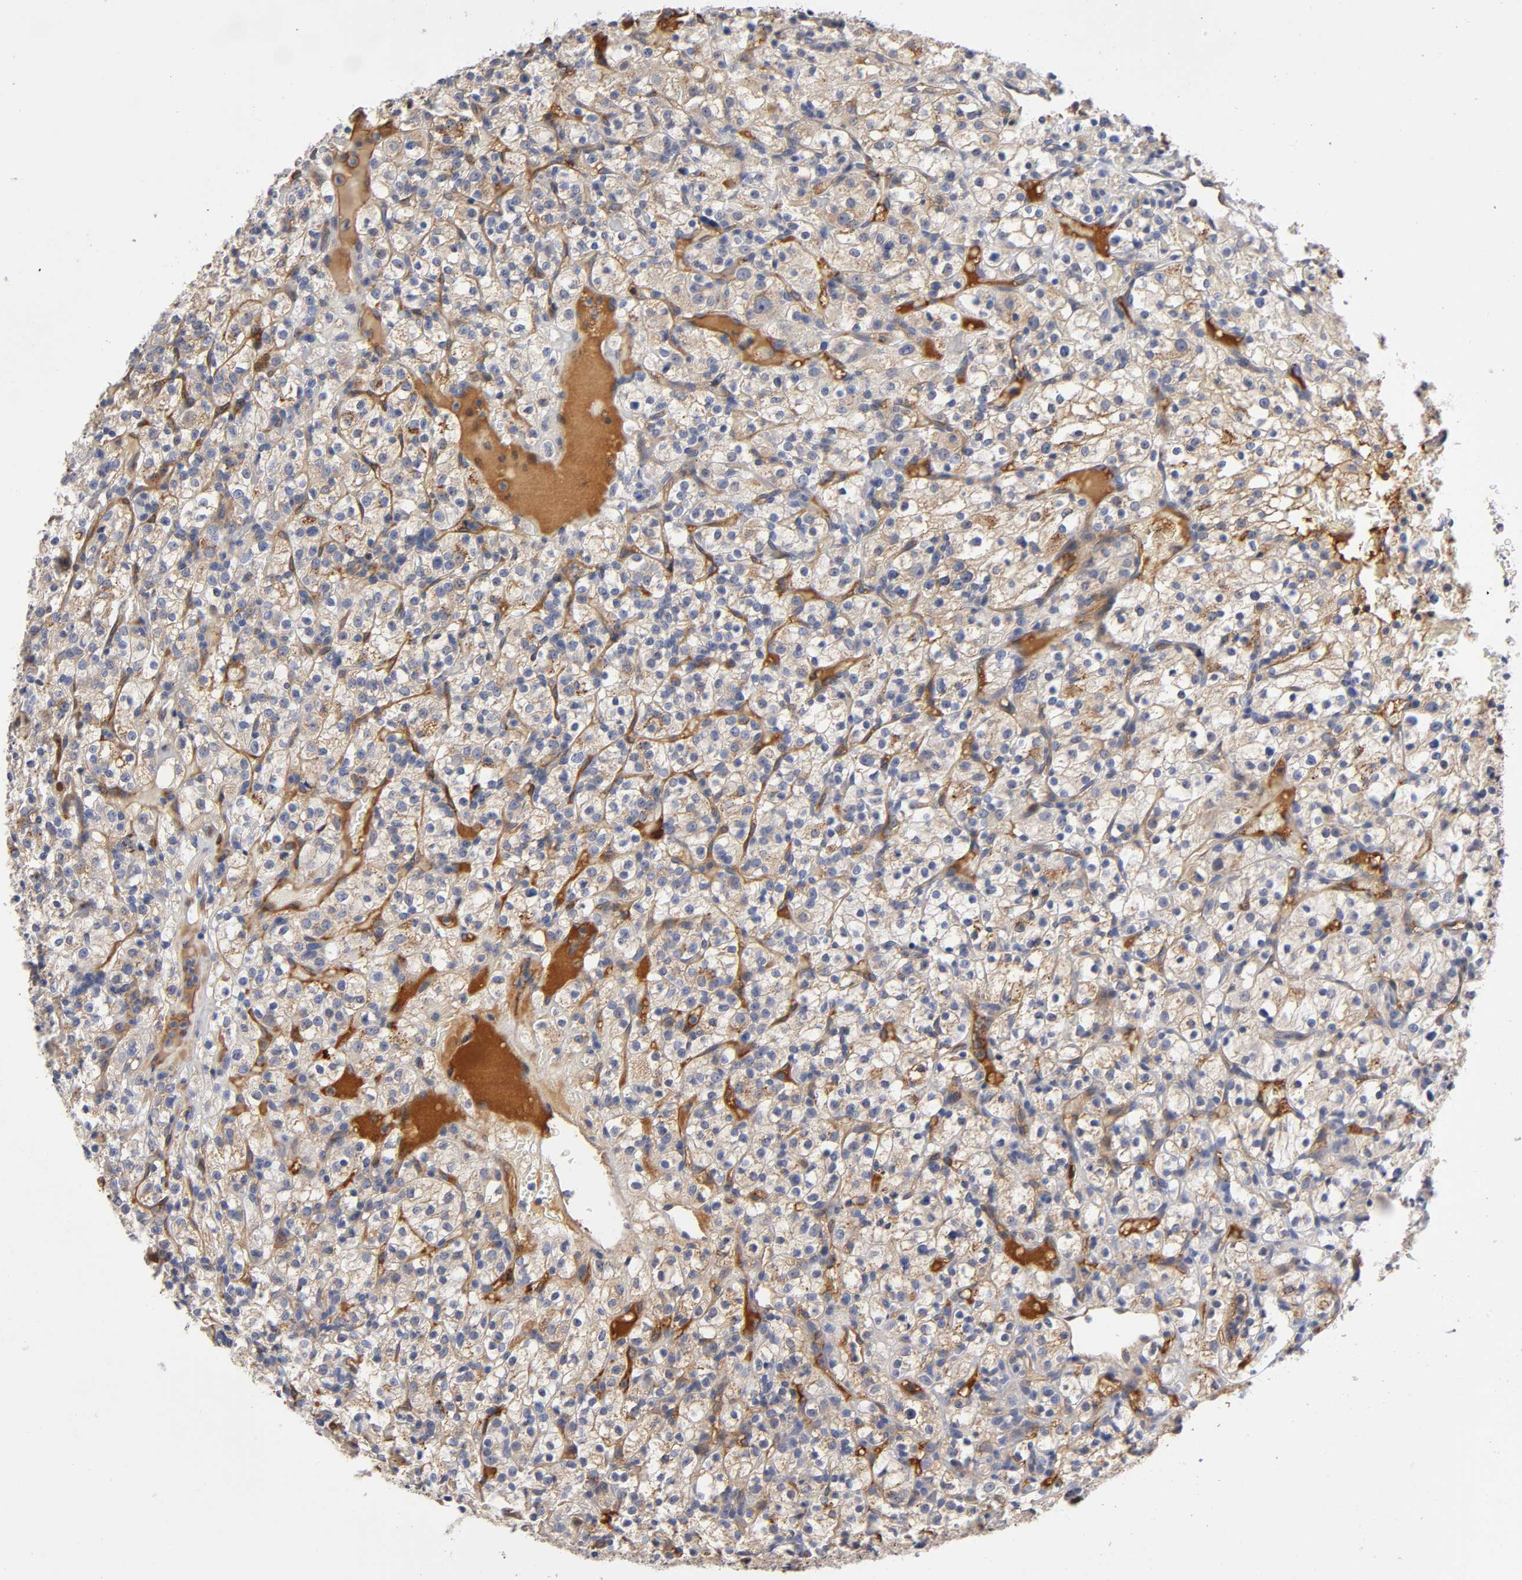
{"staining": {"intensity": "moderate", "quantity": "25%-75%", "location": "cytoplasmic/membranous"}, "tissue": "renal cancer", "cell_type": "Tumor cells", "image_type": "cancer", "snomed": [{"axis": "morphology", "description": "Normal tissue, NOS"}, {"axis": "morphology", "description": "Adenocarcinoma, NOS"}, {"axis": "topography", "description": "Kidney"}], "caption": "Immunohistochemistry of human renal adenocarcinoma demonstrates medium levels of moderate cytoplasmic/membranous staining in approximately 25%-75% of tumor cells.", "gene": "NOVA1", "patient": {"sex": "female", "age": 72}}